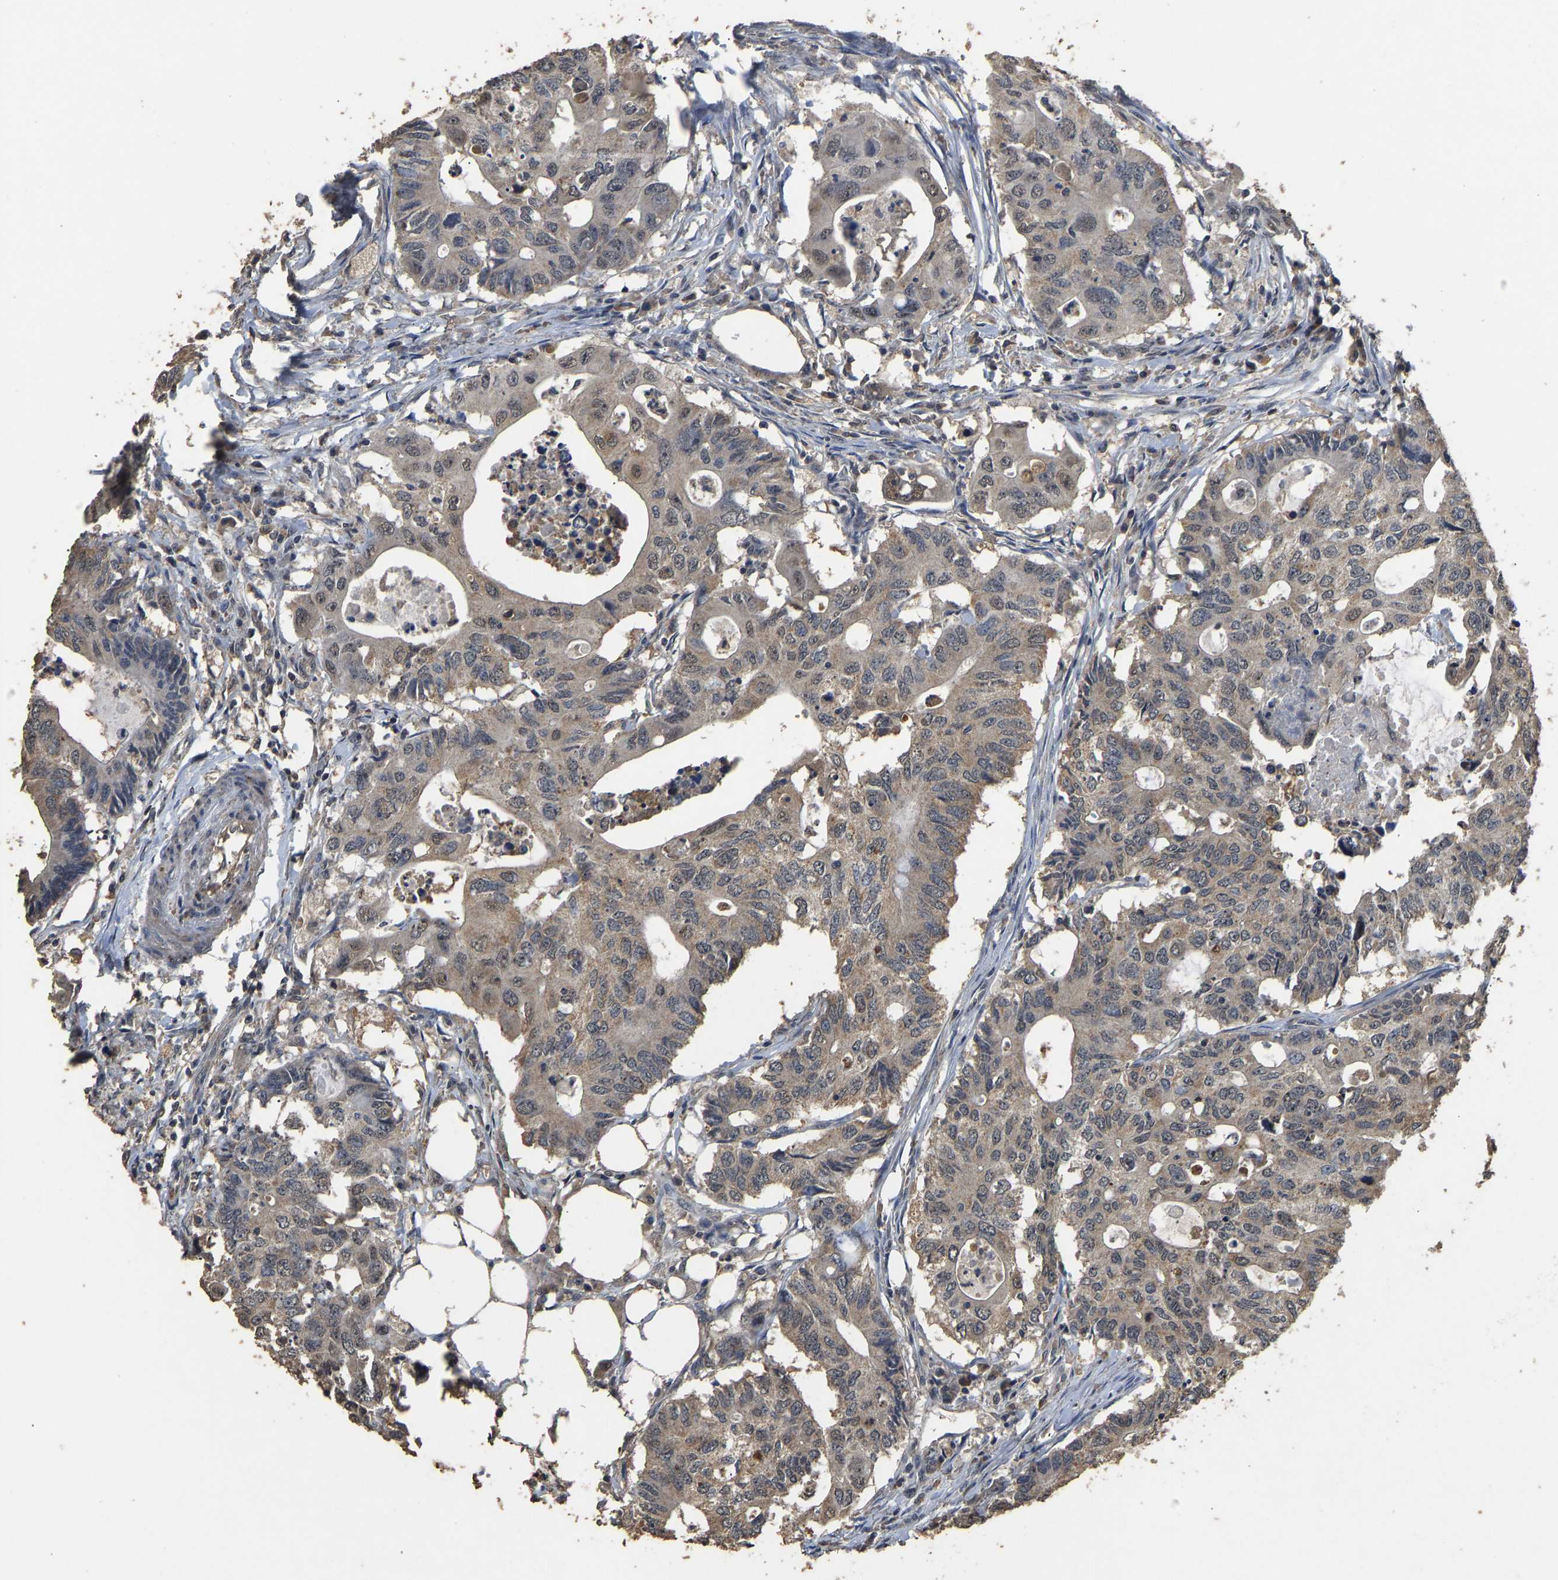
{"staining": {"intensity": "weak", "quantity": "<25%", "location": "cytoplasmic/membranous"}, "tissue": "colorectal cancer", "cell_type": "Tumor cells", "image_type": "cancer", "snomed": [{"axis": "morphology", "description": "Adenocarcinoma, NOS"}, {"axis": "topography", "description": "Colon"}], "caption": "The histopathology image shows no significant staining in tumor cells of colorectal cancer (adenocarcinoma).", "gene": "CIDEC", "patient": {"sex": "male", "age": 71}}